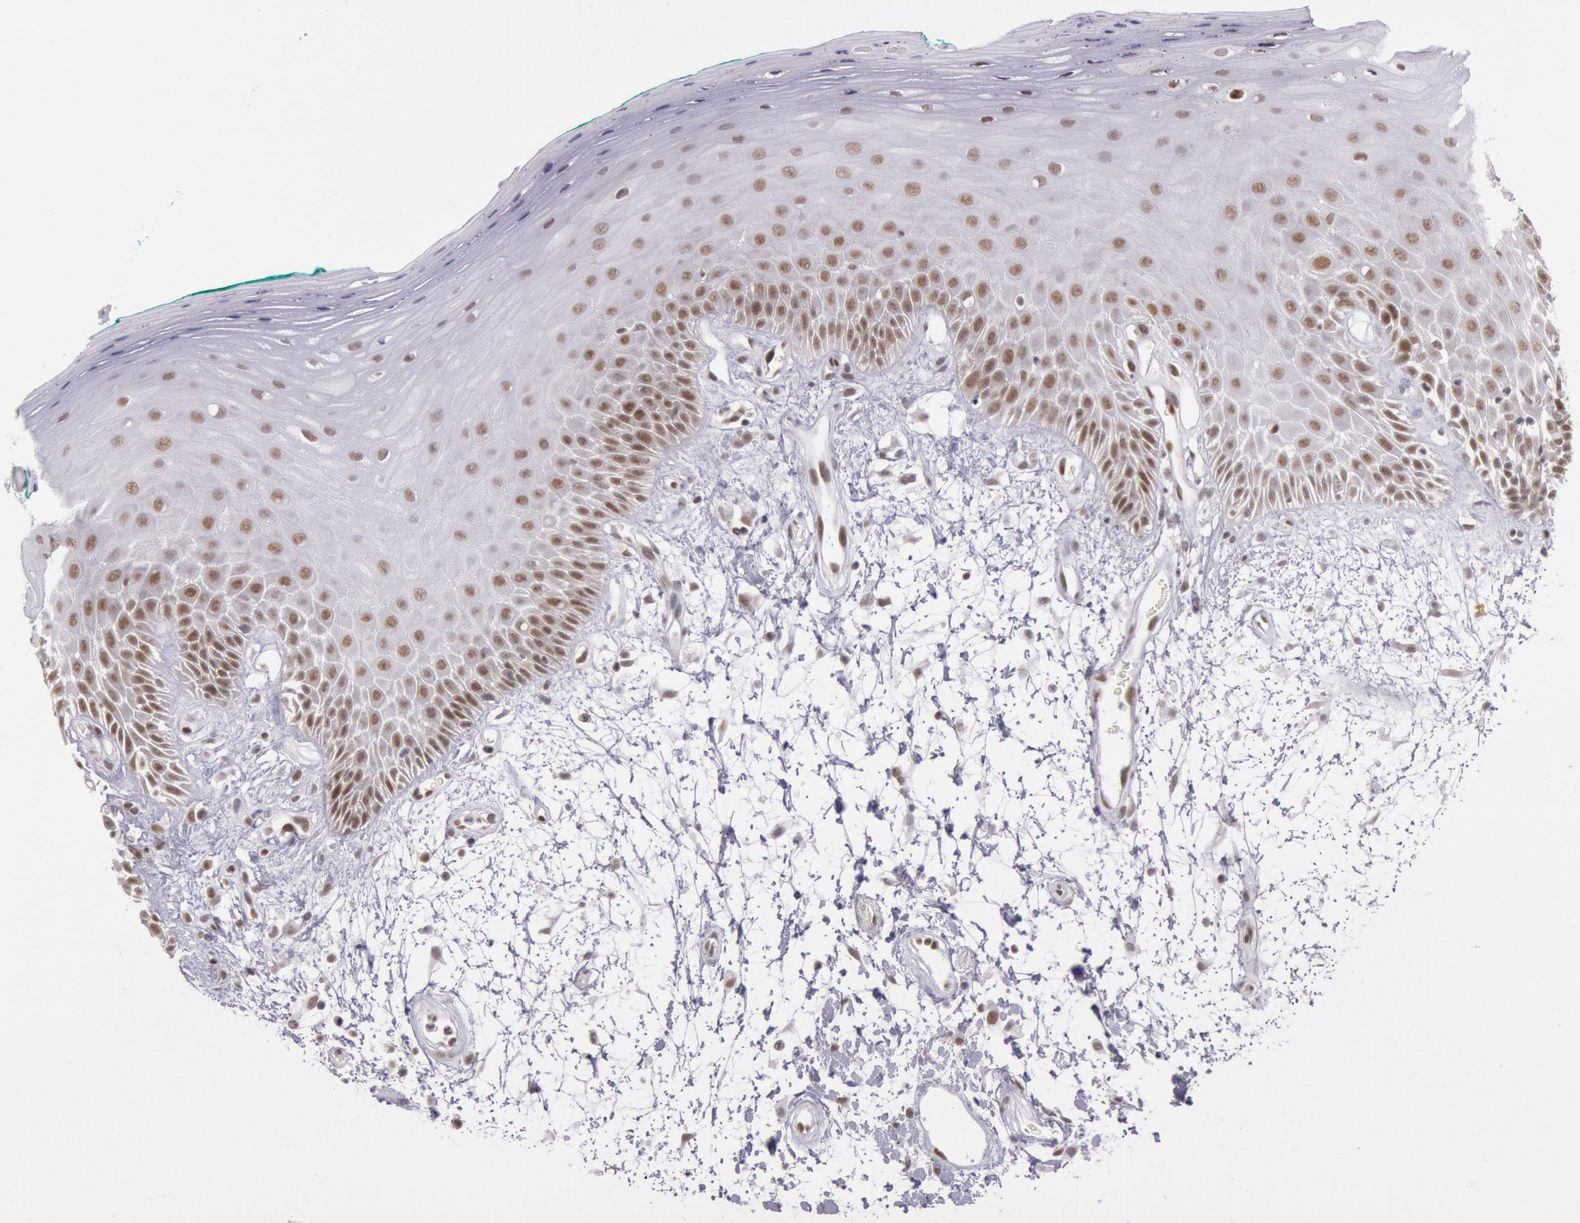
{"staining": {"intensity": "moderate", "quantity": "25%-75%", "location": "nuclear"}, "tissue": "oral mucosa", "cell_type": "Squamous epithelial cells", "image_type": "normal", "snomed": [{"axis": "morphology", "description": "Normal tissue, NOS"}, {"axis": "morphology", "description": "Squamous cell carcinoma, NOS"}, {"axis": "topography", "description": "Skeletal muscle"}, {"axis": "topography", "description": "Oral tissue"}, {"axis": "topography", "description": "Head-Neck"}], "caption": "Immunohistochemistry photomicrograph of unremarkable oral mucosa stained for a protein (brown), which reveals medium levels of moderate nuclear expression in approximately 25%-75% of squamous epithelial cells.", "gene": "ESS2", "patient": {"sex": "female", "age": 84}}